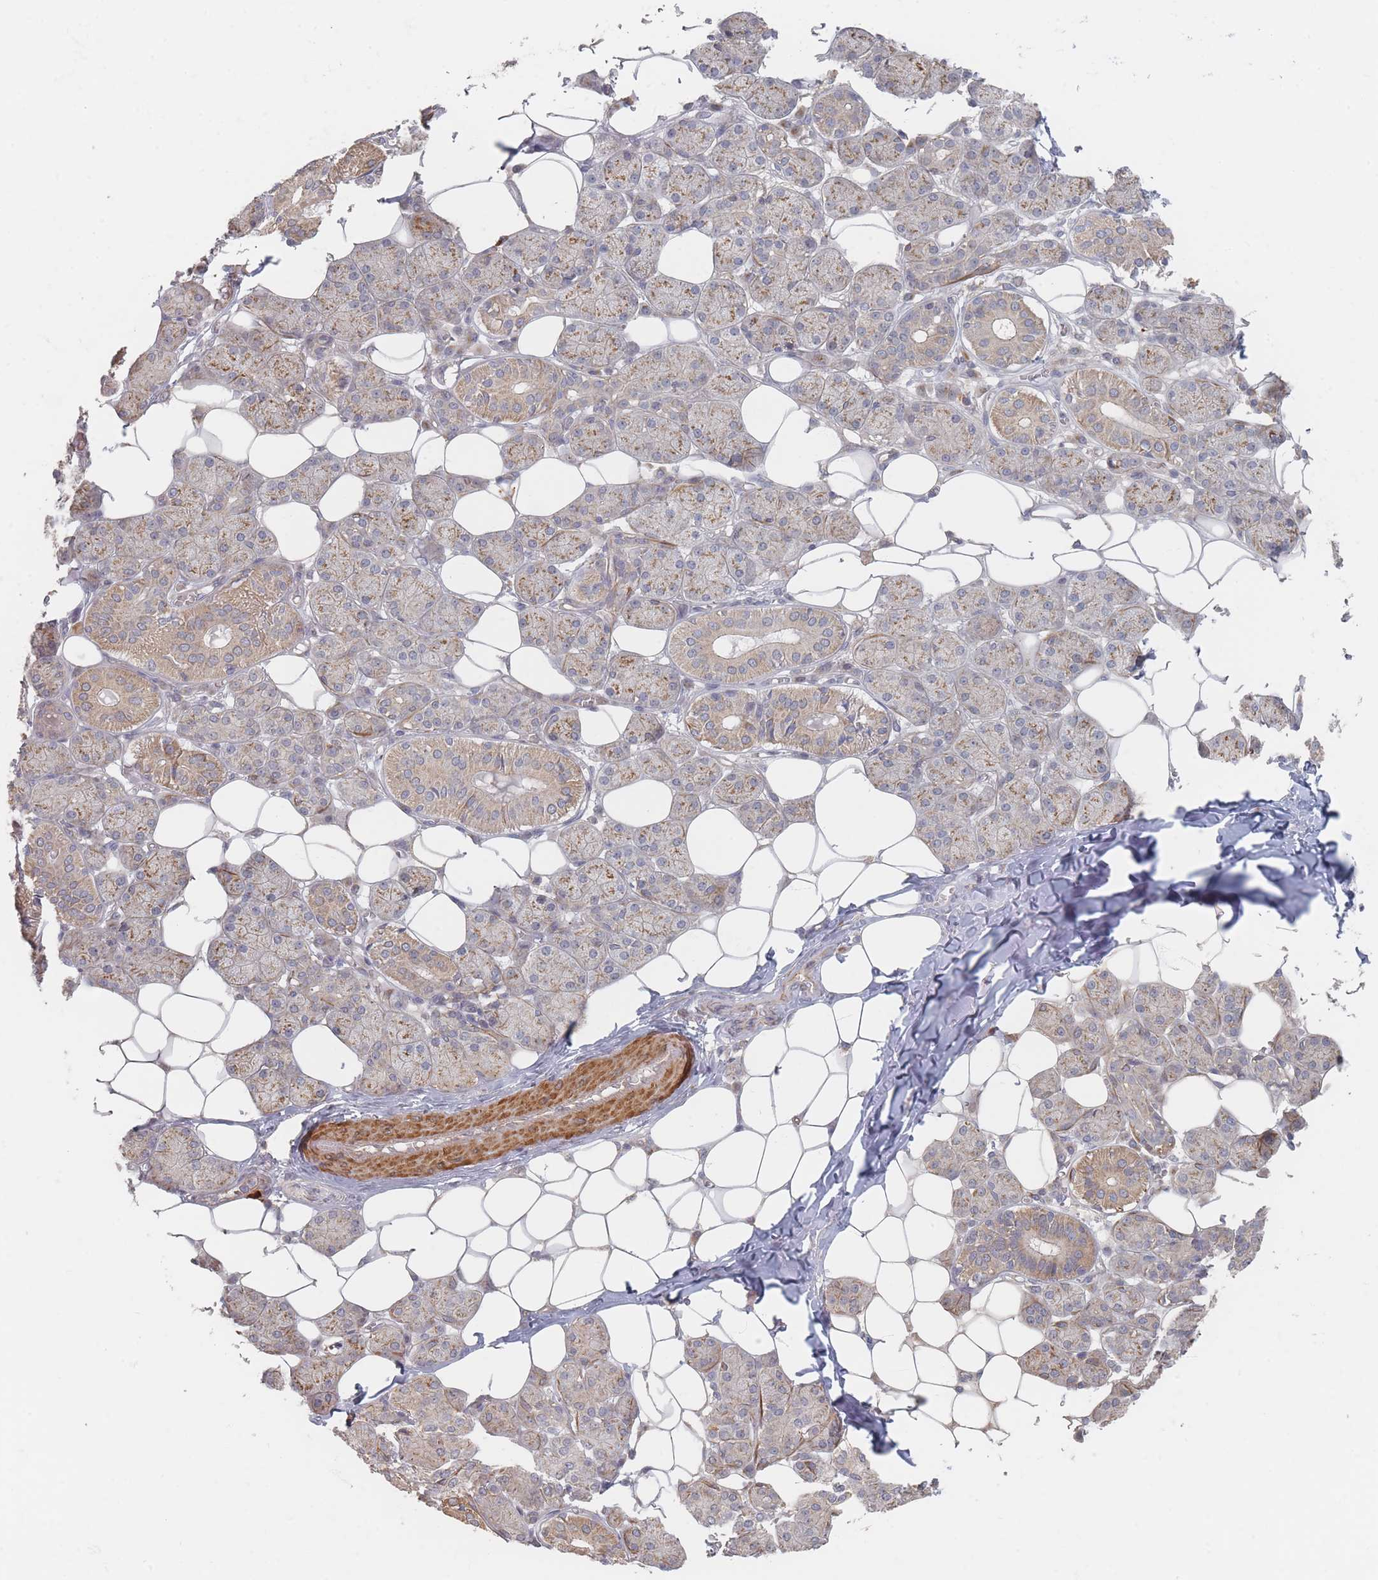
{"staining": {"intensity": "moderate", "quantity": "25%-75%", "location": "cytoplasmic/membranous"}, "tissue": "salivary gland", "cell_type": "Glandular cells", "image_type": "normal", "snomed": [{"axis": "morphology", "description": "Normal tissue, NOS"}, {"axis": "topography", "description": "Salivary gland"}], "caption": "Immunohistochemical staining of normal salivary gland exhibits moderate cytoplasmic/membranous protein staining in approximately 25%-75% of glandular cells.", "gene": "GLE1", "patient": {"sex": "female", "age": 33}}